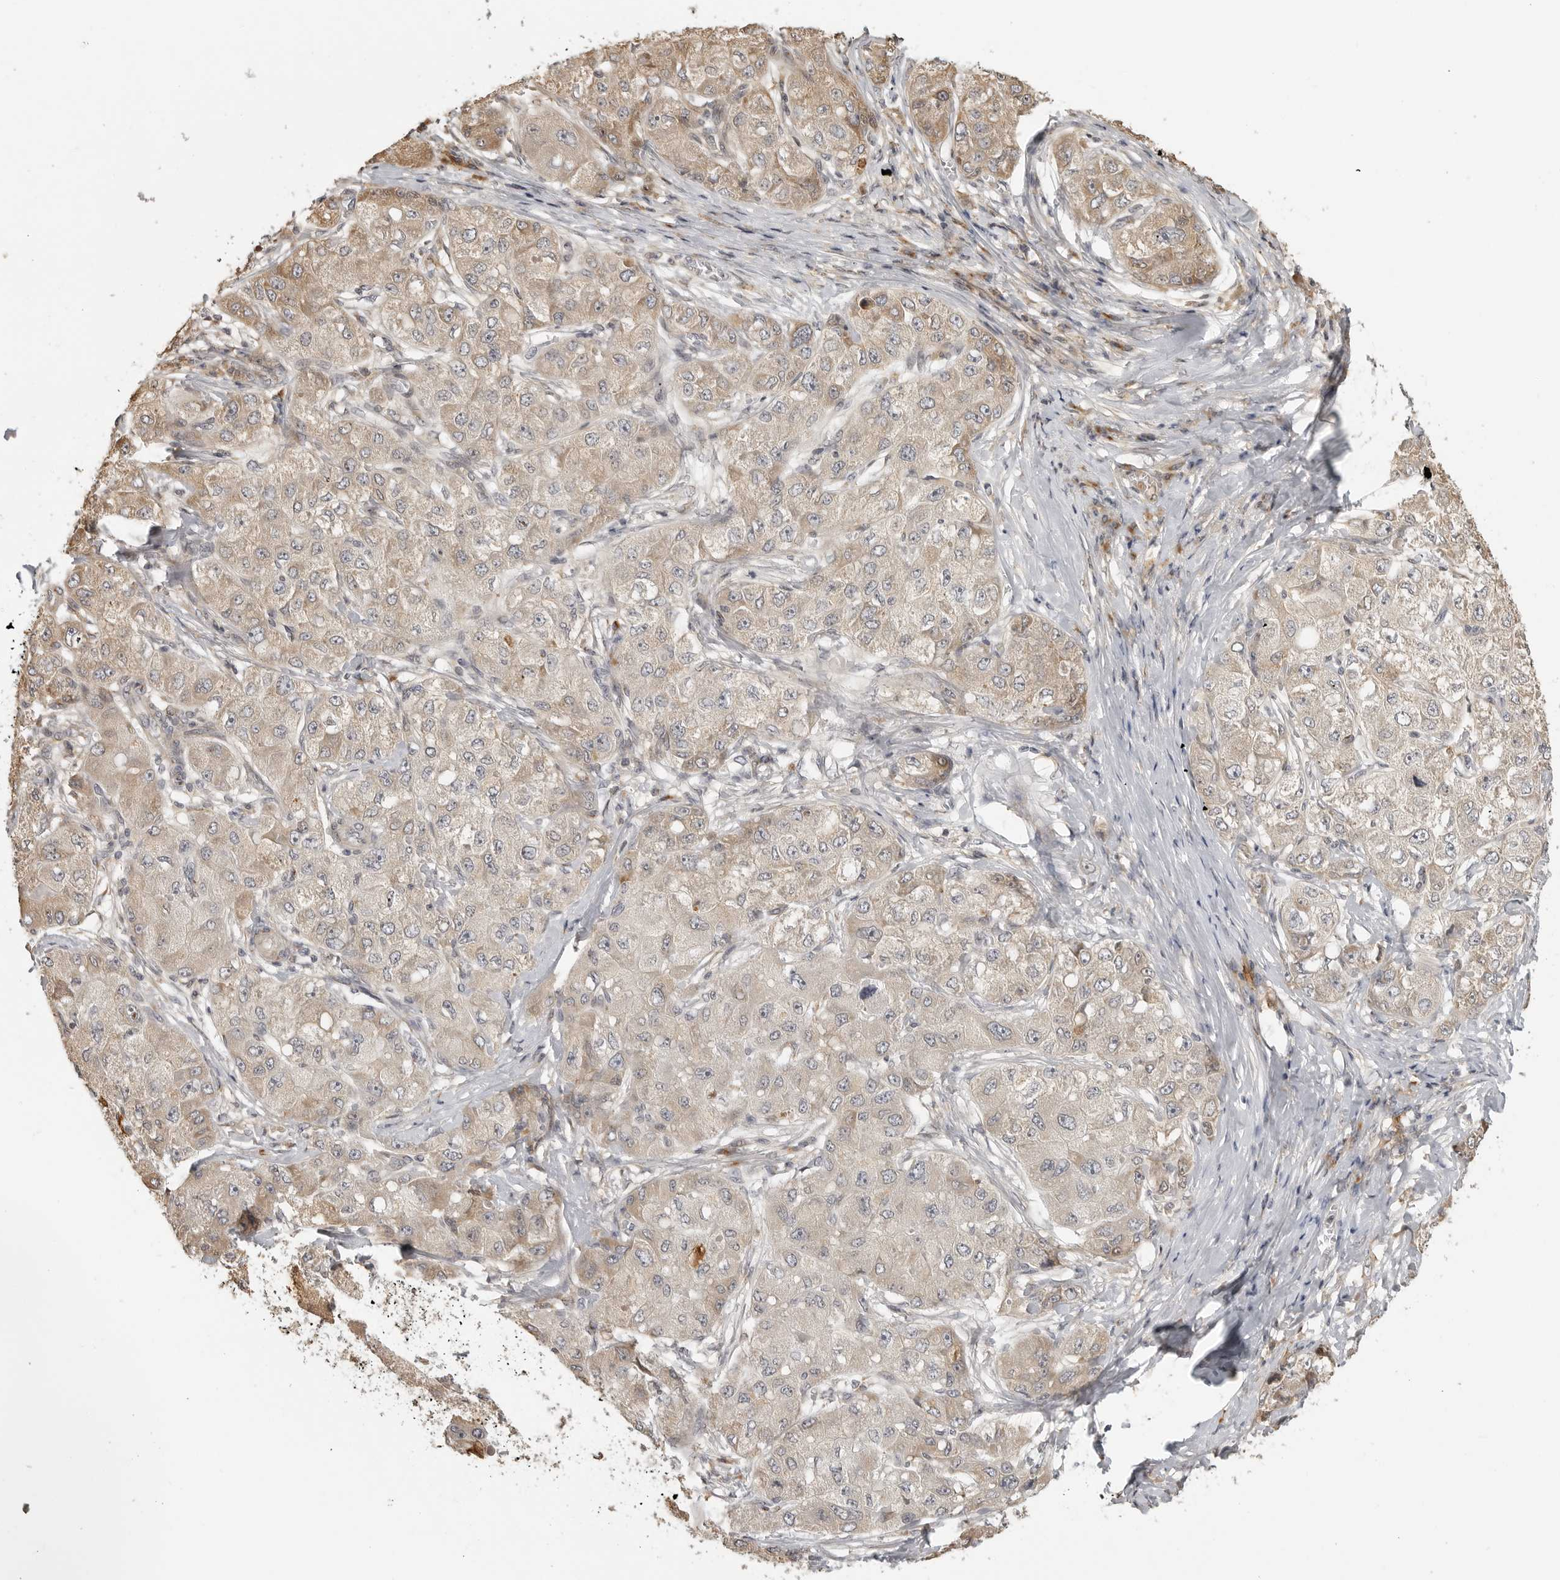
{"staining": {"intensity": "weak", "quantity": "25%-75%", "location": "cytoplasmic/membranous"}, "tissue": "liver cancer", "cell_type": "Tumor cells", "image_type": "cancer", "snomed": [{"axis": "morphology", "description": "Carcinoma, Hepatocellular, NOS"}, {"axis": "topography", "description": "Liver"}], "caption": "Immunohistochemical staining of hepatocellular carcinoma (liver) demonstrates weak cytoplasmic/membranous protein expression in approximately 25%-75% of tumor cells.", "gene": "IDO1", "patient": {"sex": "male", "age": 80}}